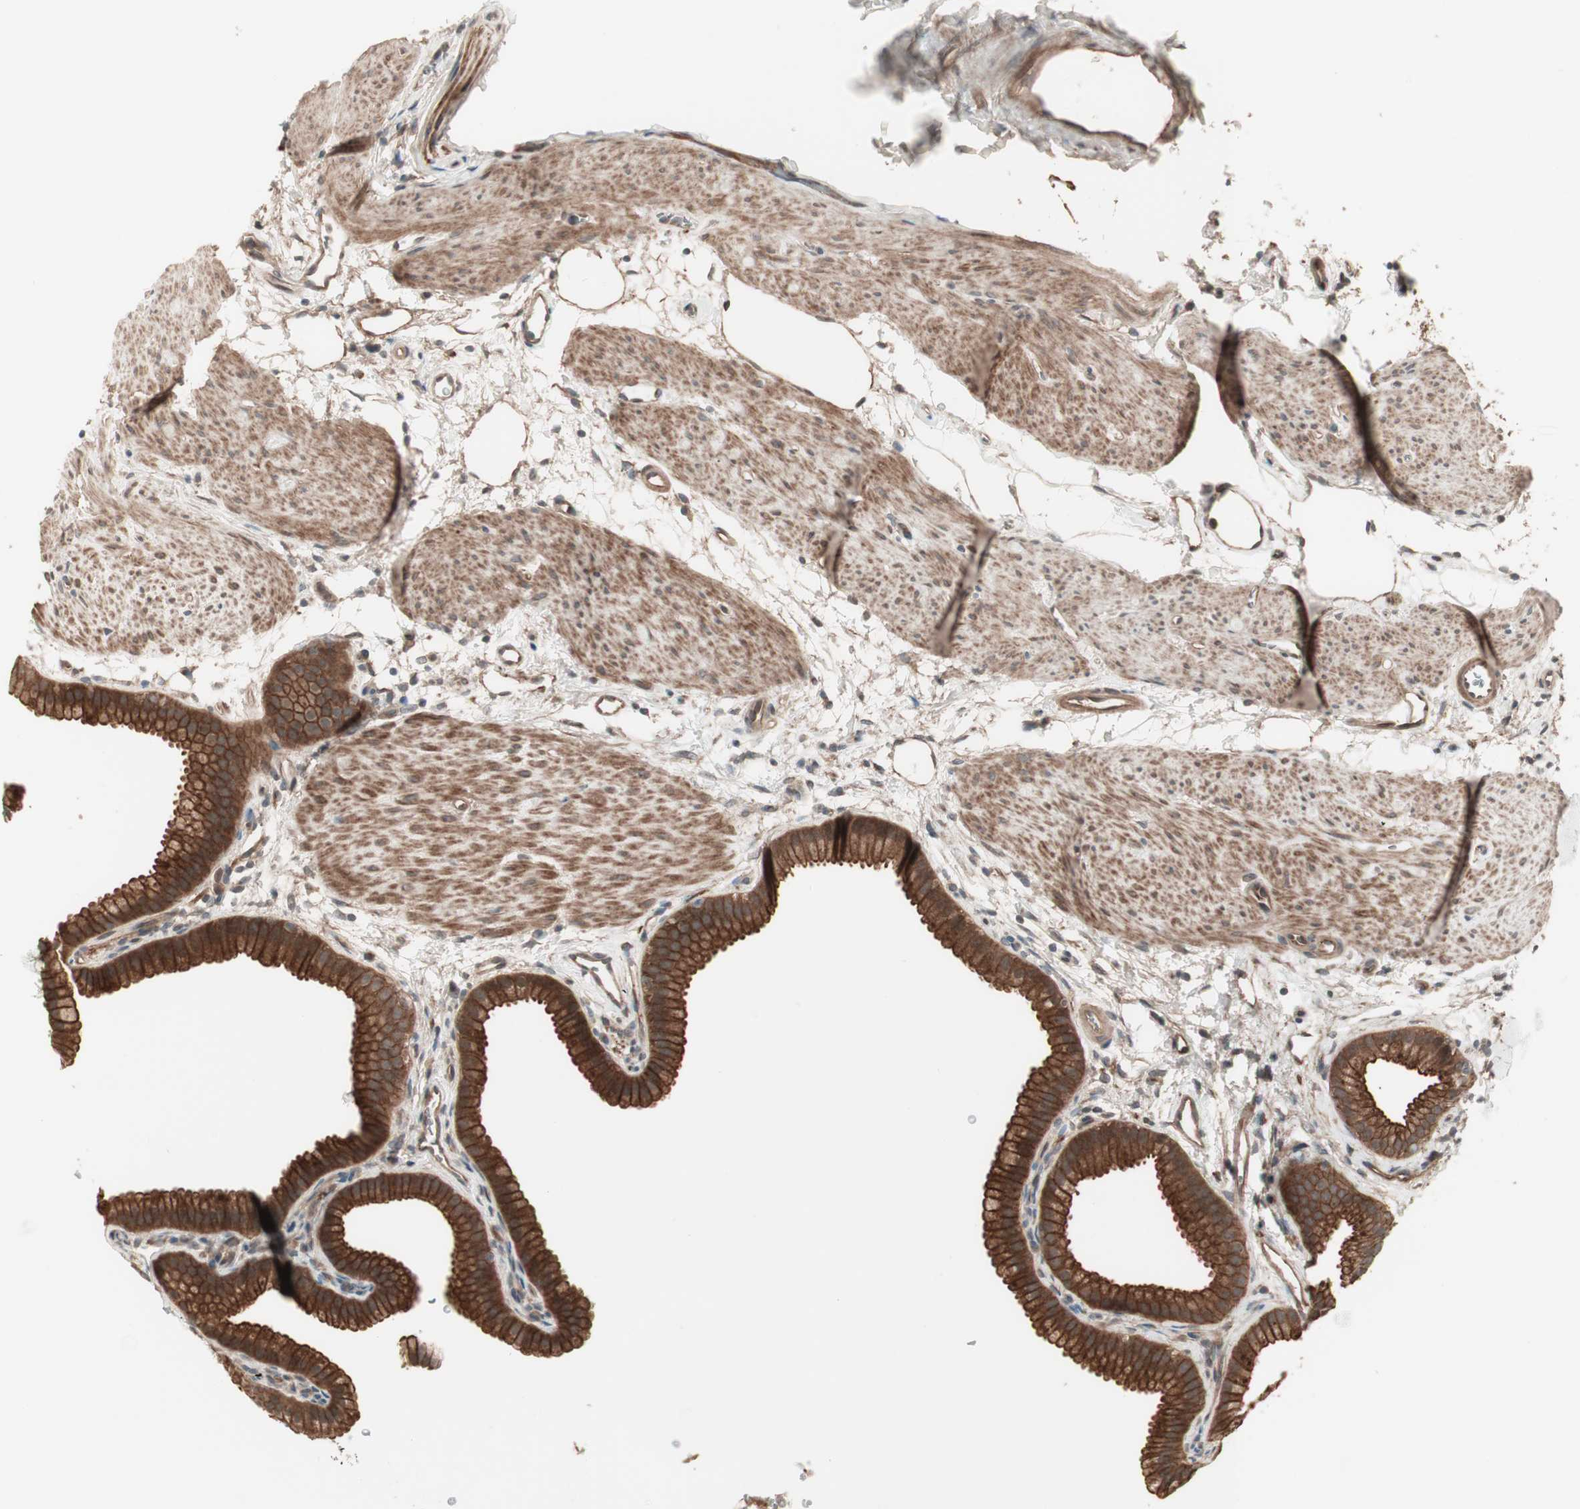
{"staining": {"intensity": "strong", "quantity": ">75%", "location": "cytoplasmic/membranous"}, "tissue": "gallbladder", "cell_type": "Glandular cells", "image_type": "normal", "snomed": [{"axis": "morphology", "description": "Normal tissue, NOS"}, {"axis": "topography", "description": "Gallbladder"}], "caption": "High-magnification brightfield microscopy of normal gallbladder stained with DAB (brown) and counterstained with hematoxylin (blue). glandular cells exhibit strong cytoplasmic/membranous expression is present in approximately>75% of cells.", "gene": "TFPI", "patient": {"sex": "female", "age": 64}}